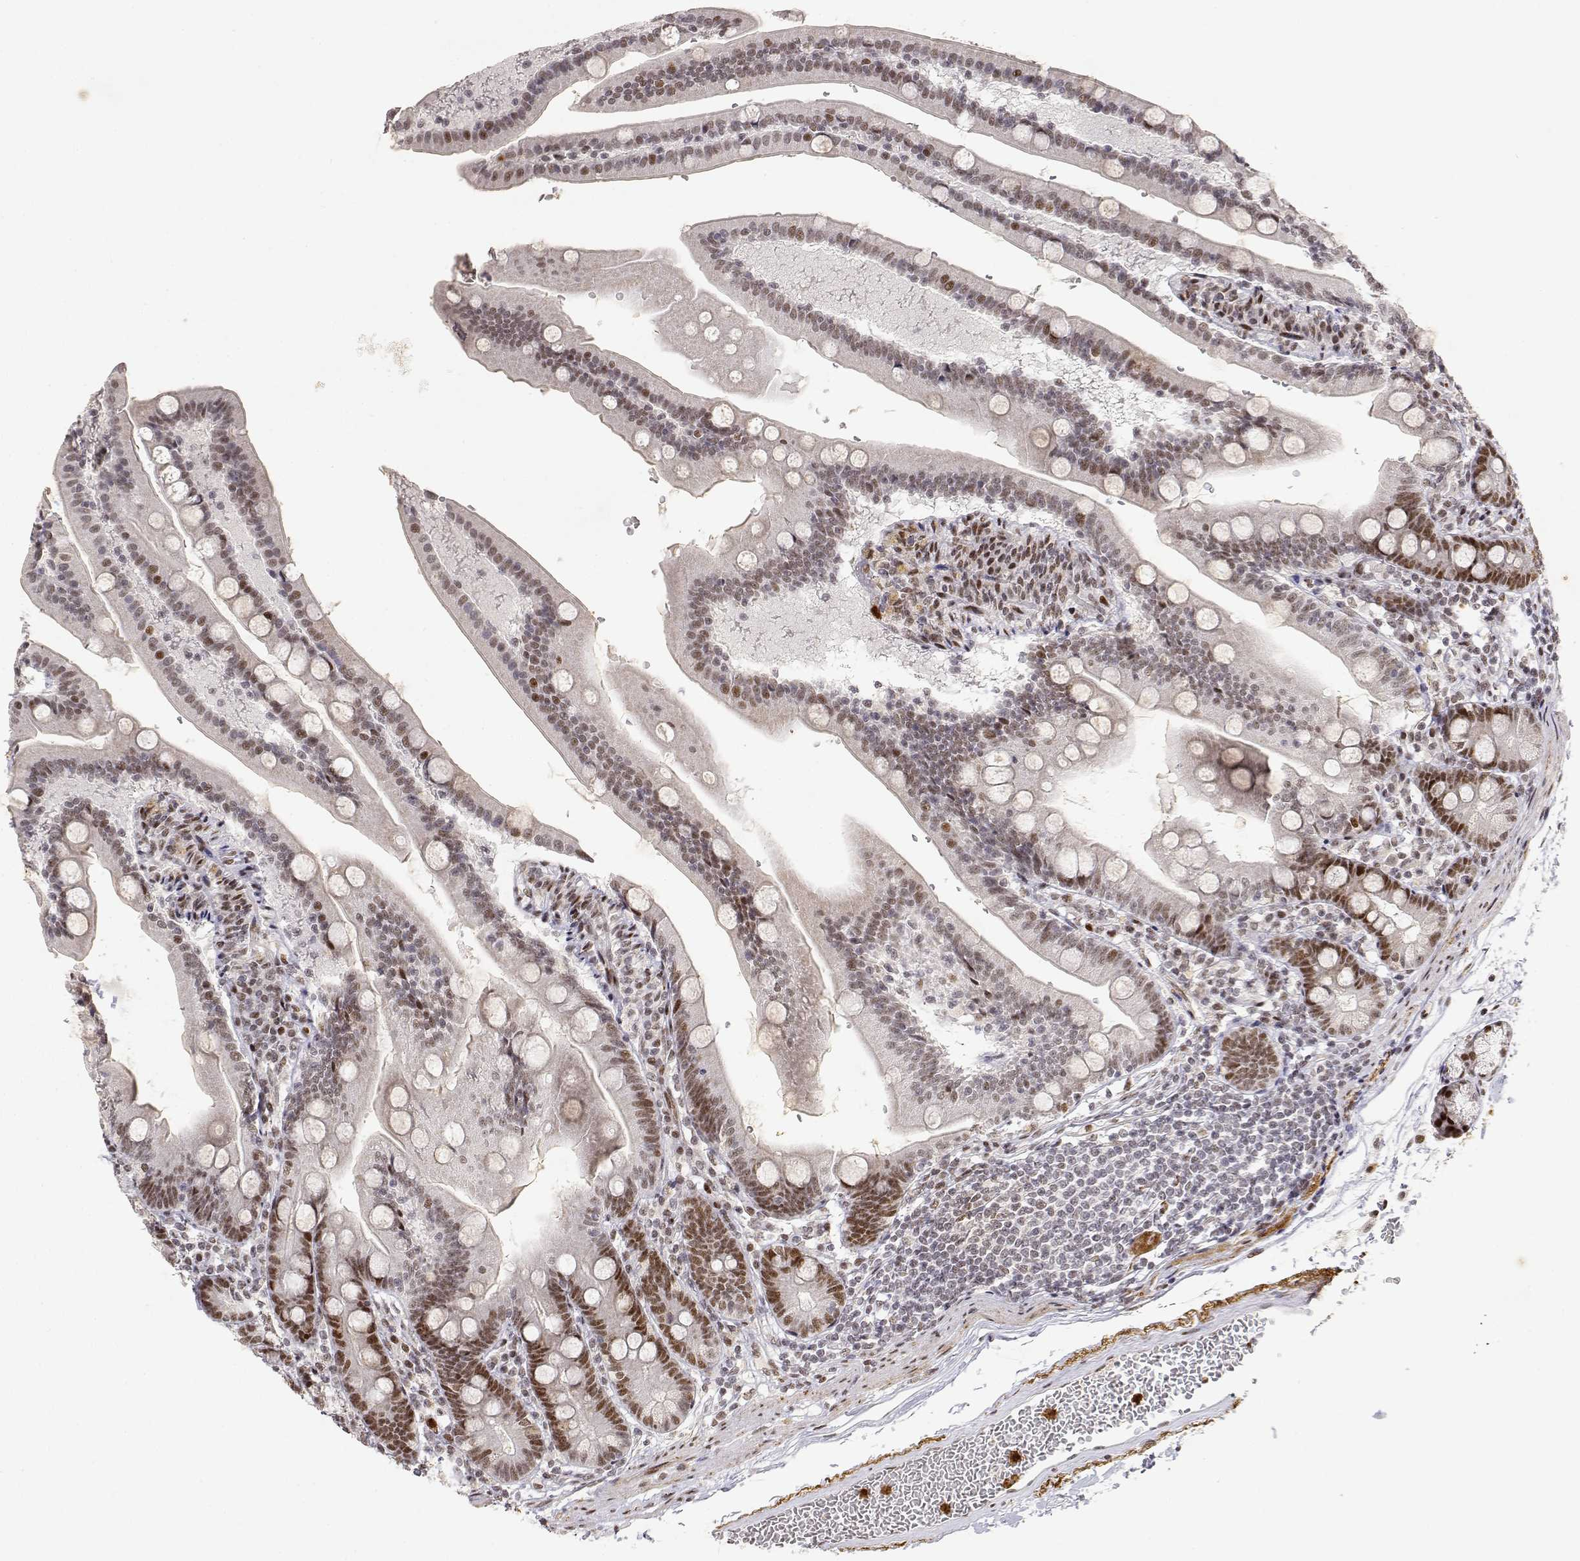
{"staining": {"intensity": "strong", "quantity": "<25%", "location": "nuclear"}, "tissue": "duodenum", "cell_type": "Glandular cells", "image_type": "normal", "snomed": [{"axis": "morphology", "description": "Normal tissue, NOS"}, {"axis": "topography", "description": "Duodenum"}], "caption": "Glandular cells demonstrate medium levels of strong nuclear positivity in approximately <25% of cells in unremarkable duodenum.", "gene": "RSF1", "patient": {"sex": "female", "age": 67}}